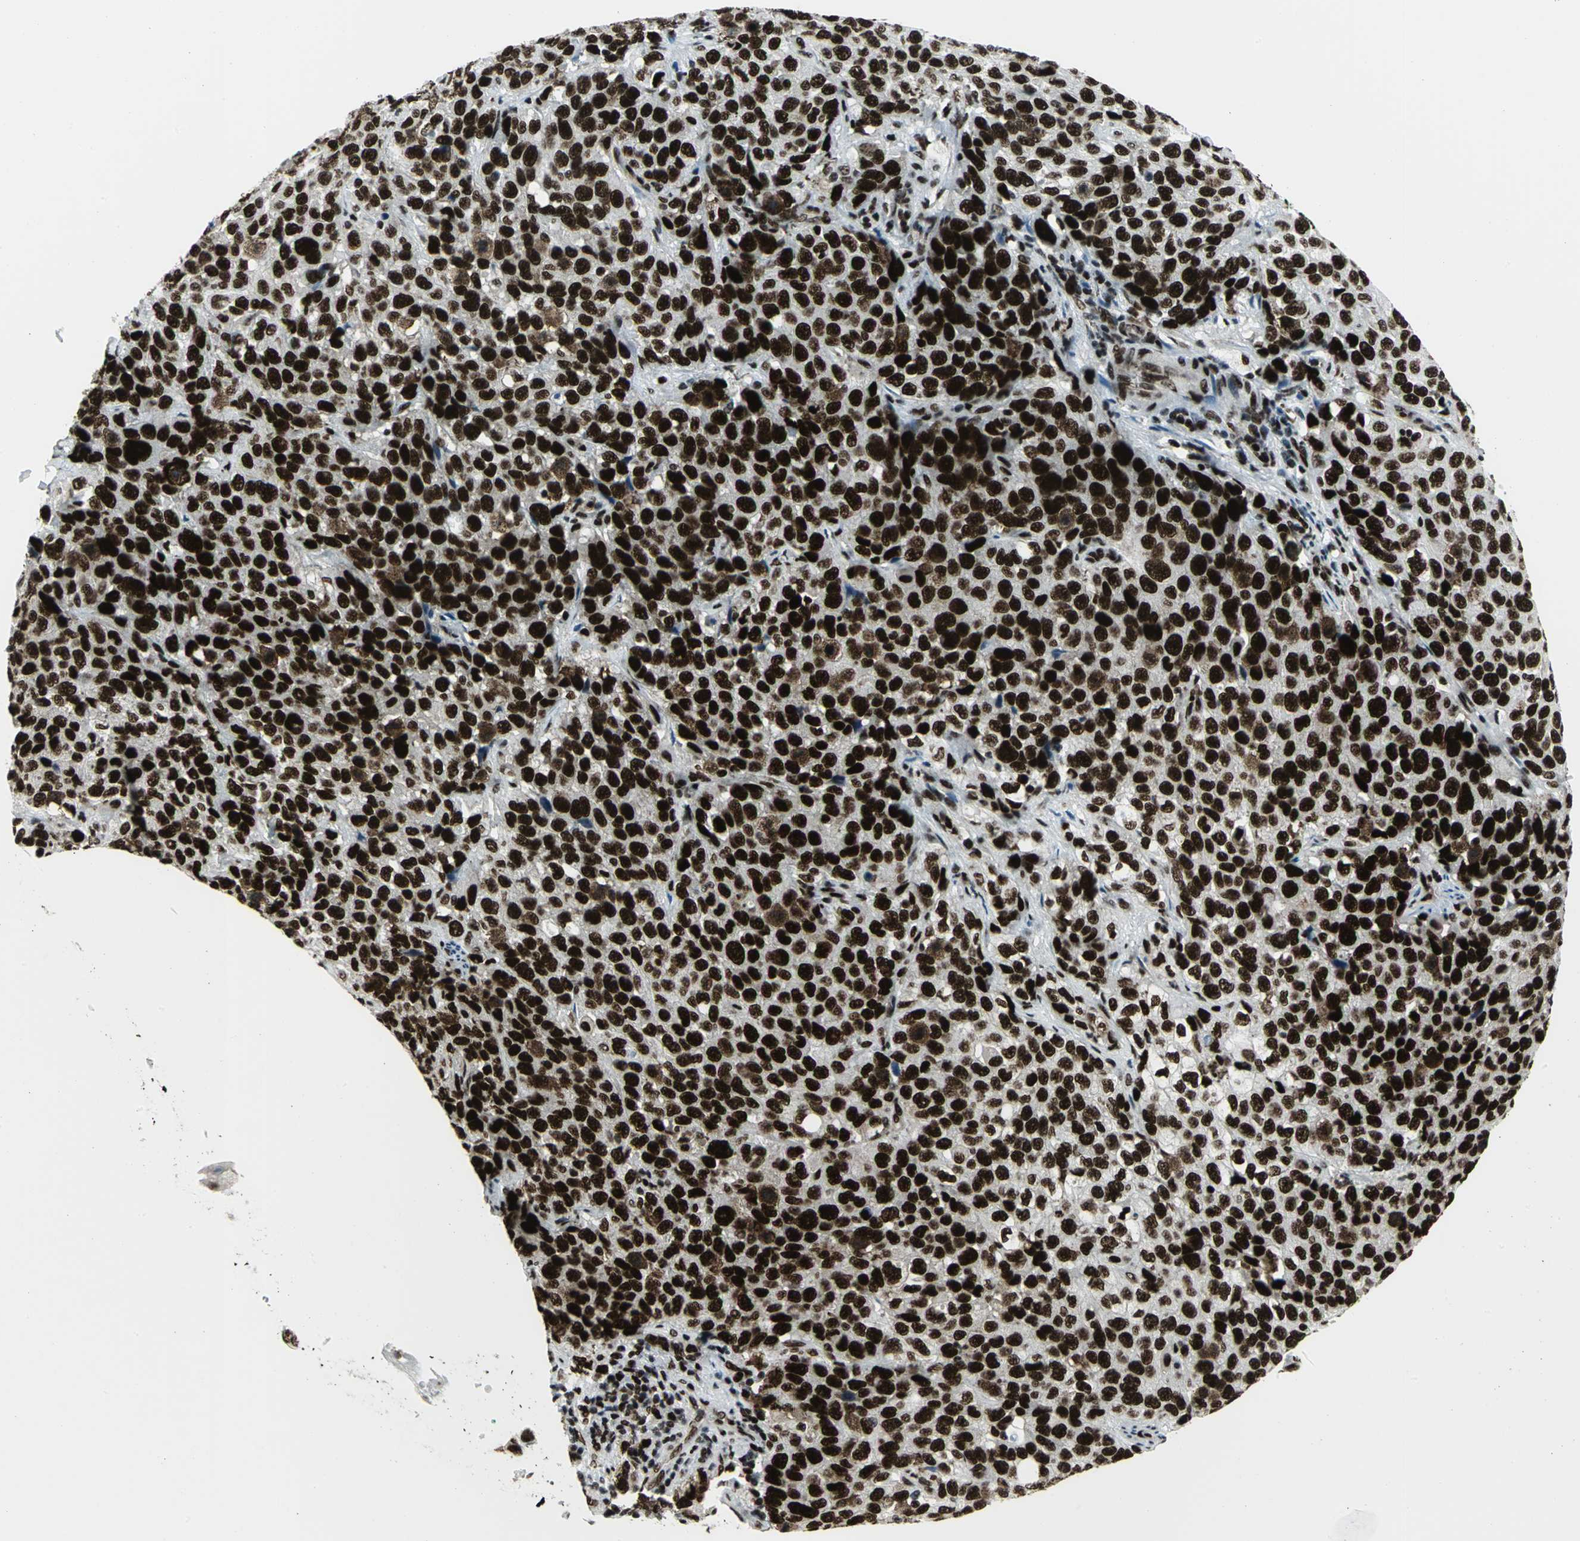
{"staining": {"intensity": "strong", "quantity": ">75%", "location": "nuclear"}, "tissue": "stomach cancer", "cell_type": "Tumor cells", "image_type": "cancer", "snomed": [{"axis": "morphology", "description": "Normal tissue, NOS"}, {"axis": "morphology", "description": "Adenocarcinoma, NOS"}, {"axis": "topography", "description": "Stomach"}], "caption": "Protein positivity by immunohistochemistry (IHC) shows strong nuclear positivity in about >75% of tumor cells in stomach cancer (adenocarcinoma).", "gene": "SMARCA4", "patient": {"sex": "male", "age": 48}}